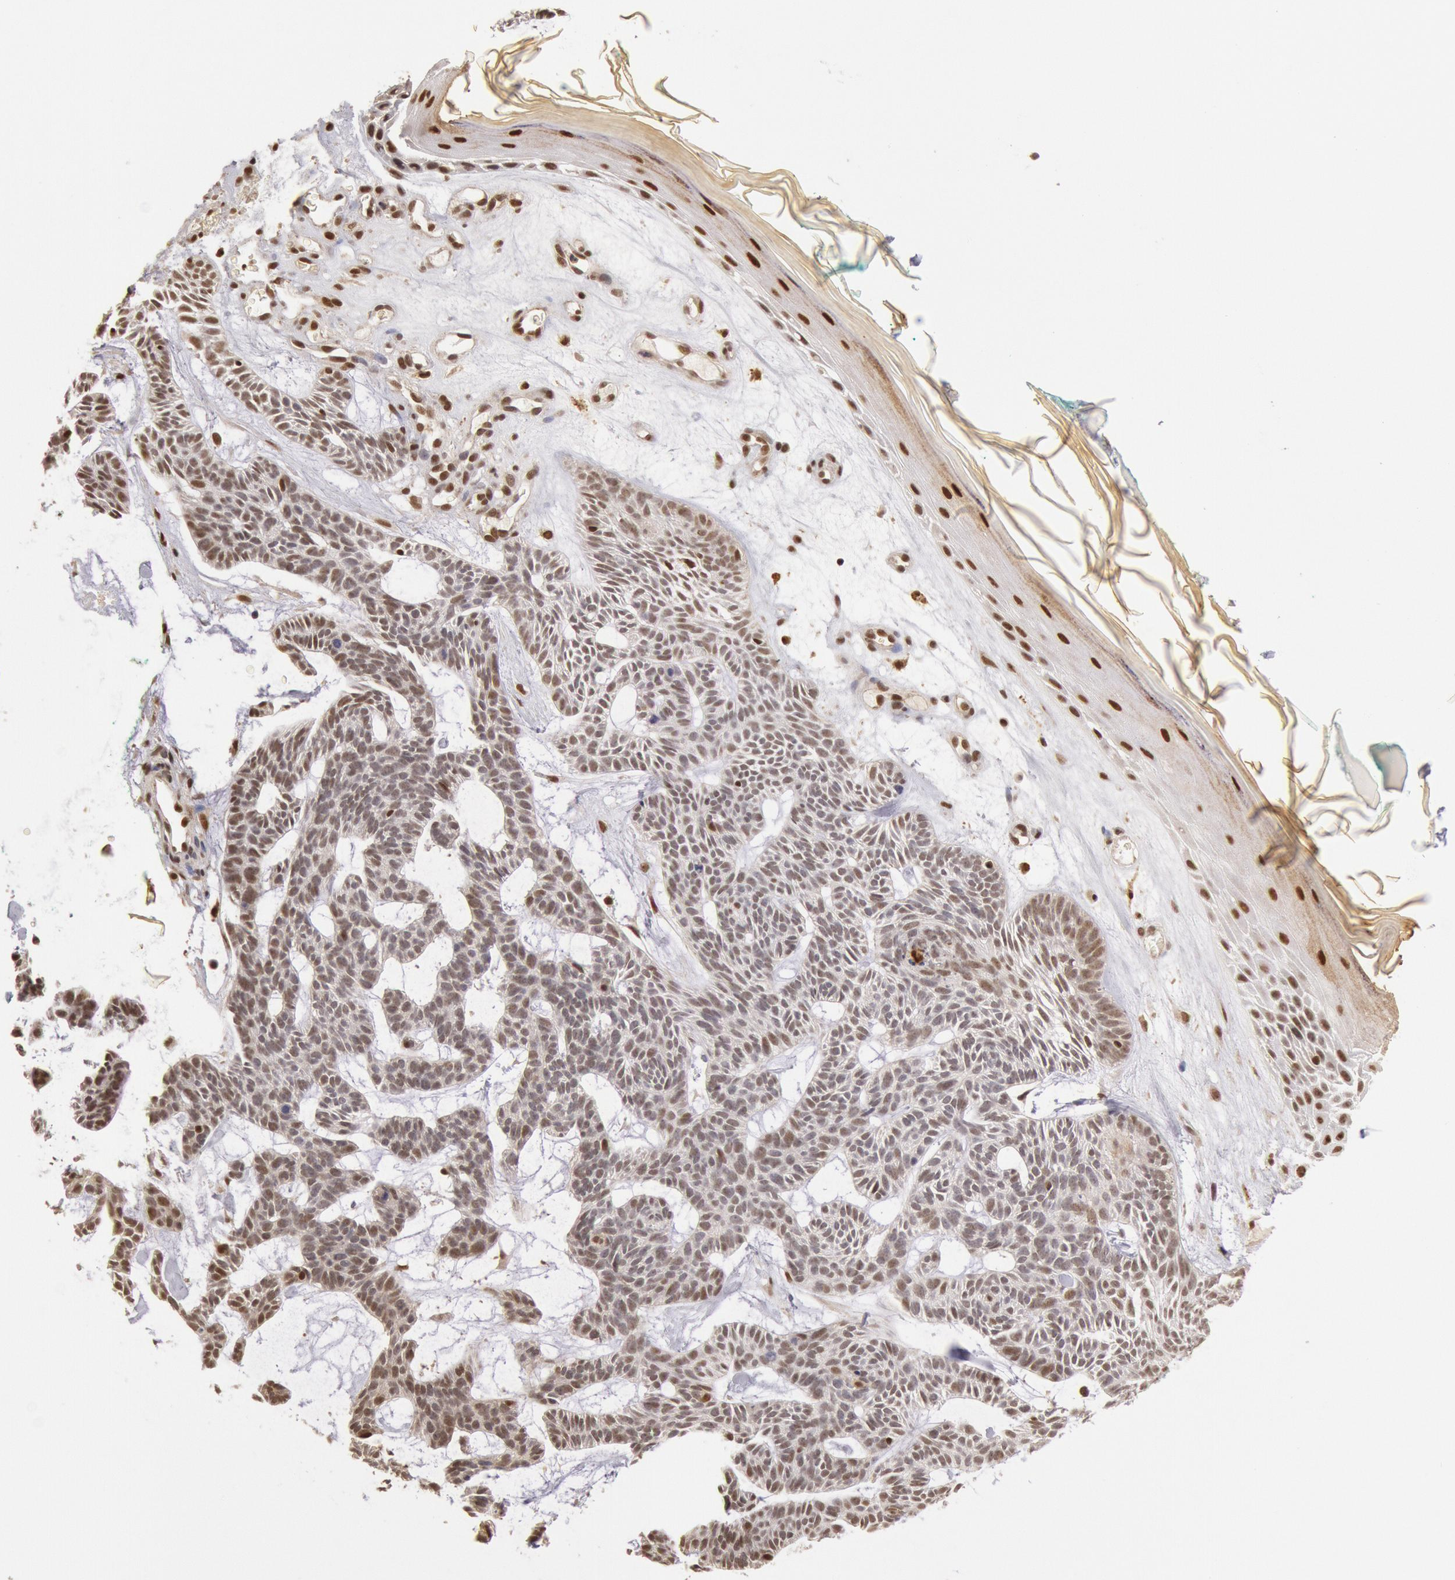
{"staining": {"intensity": "weak", "quantity": "25%-75%", "location": "nuclear"}, "tissue": "skin cancer", "cell_type": "Tumor cells", "image_type": "cancer", "snomed": [{"axis": "morphology", "description": "Basal cell carcinoma"}, {"axis": "topography", "description": "Skin"}], "caption": "Skin cancer (basal cell carcinoma) stained with IHC displays weak nuclear staining in about 25%-75% of tumor cells.", "gene": "LIG4", "patient": {"sex": "male", "age": 75}}